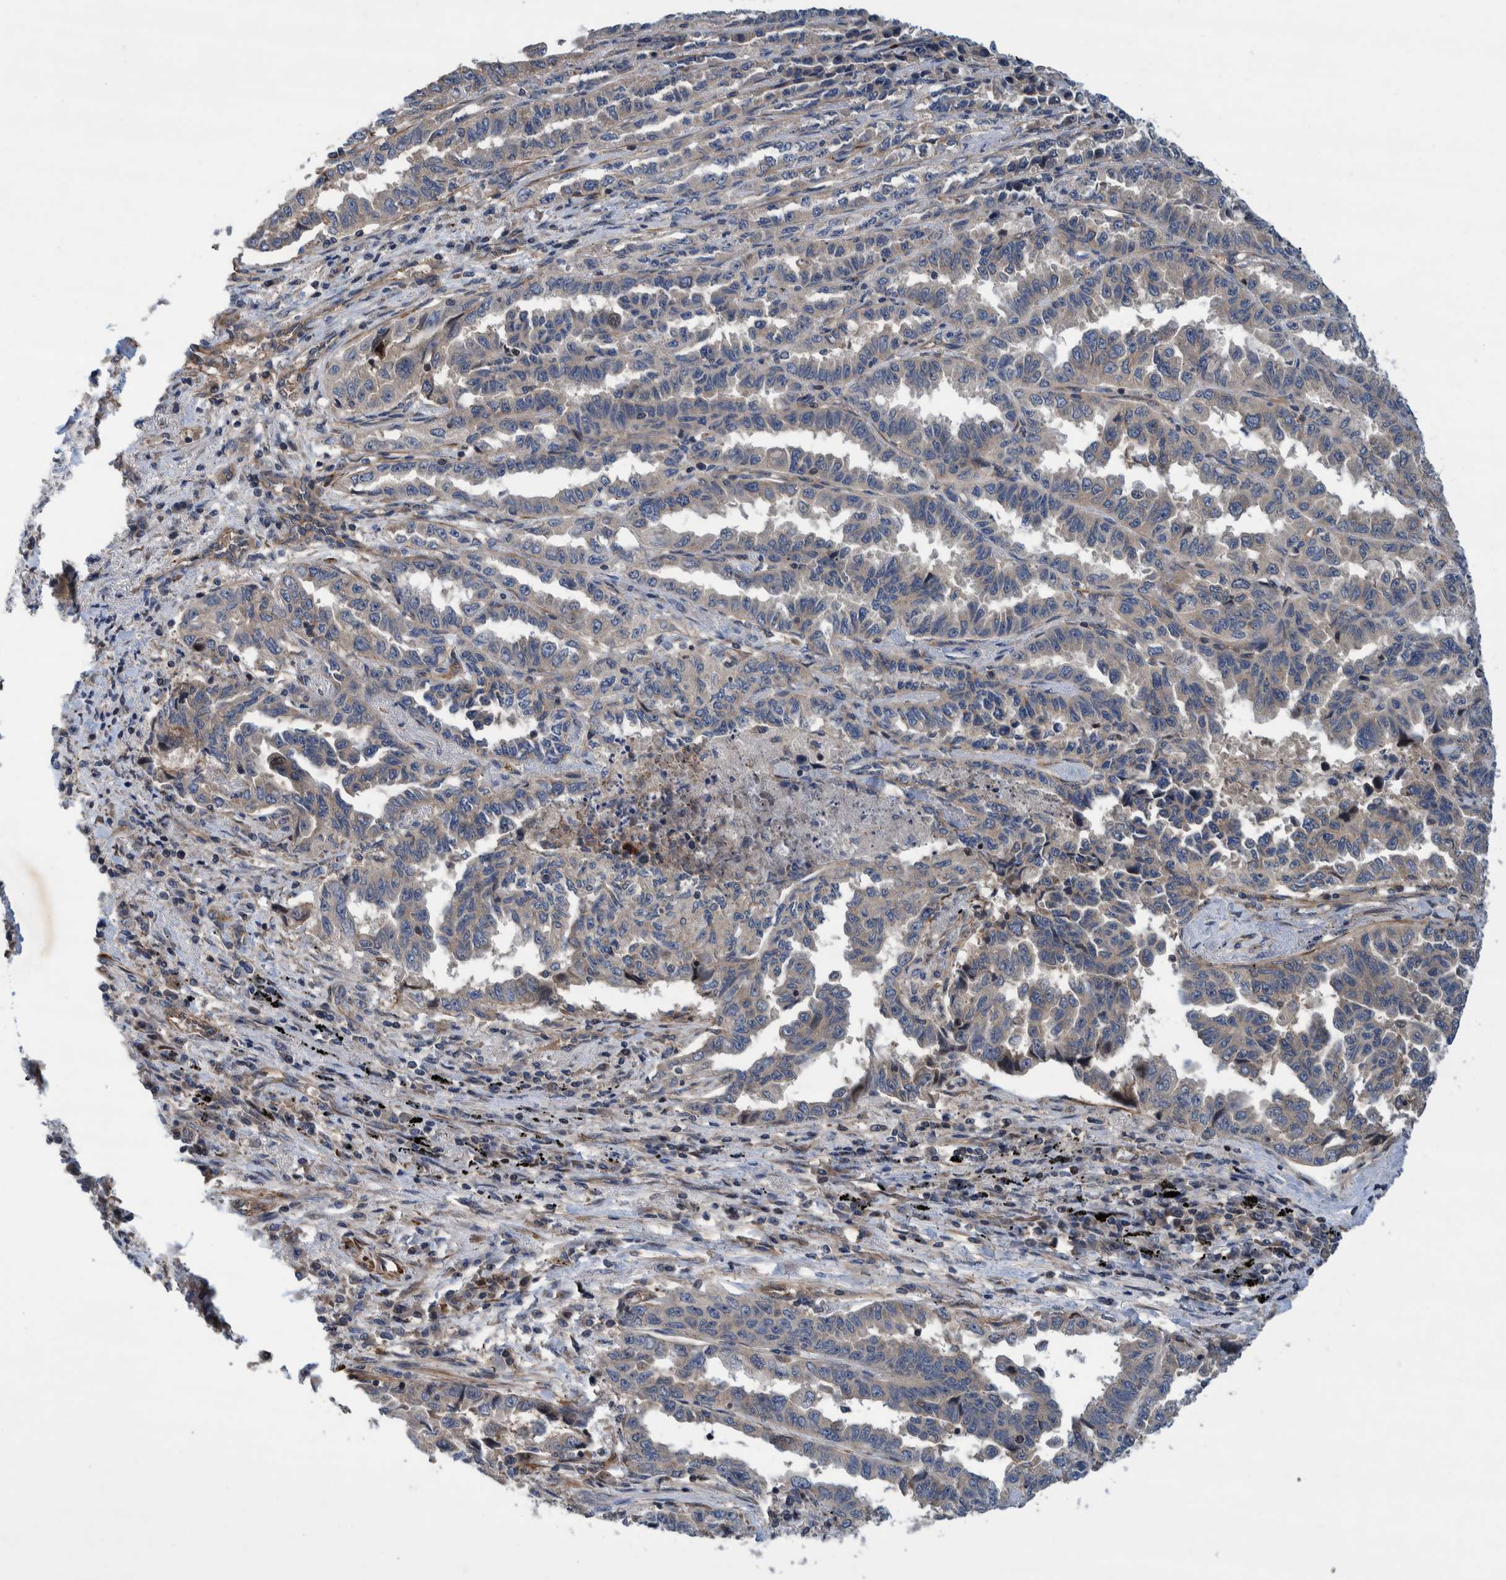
{"staining": {"intensity": "weak", "quantity": "25%-75%", "location": "cytoplasmic/membranous"}, "tissue": "lung cancer", "cell_type": "Tumor cells", "image_type": "cancer", "snomed": [{"axis": "morphology", "description": "Adenocarcinoma, NOS"}, {"axis": "topography", "description": "Lung"}], "caption": "Human lung adenocarcinoma stained for a protein (brown) exhibits weak cytoplasmic/membranous positive positivity in approximately 25%-75% of tumor cells.", "gene": "GRPEL2", "patient": {"sex": "female", "age": 51}}